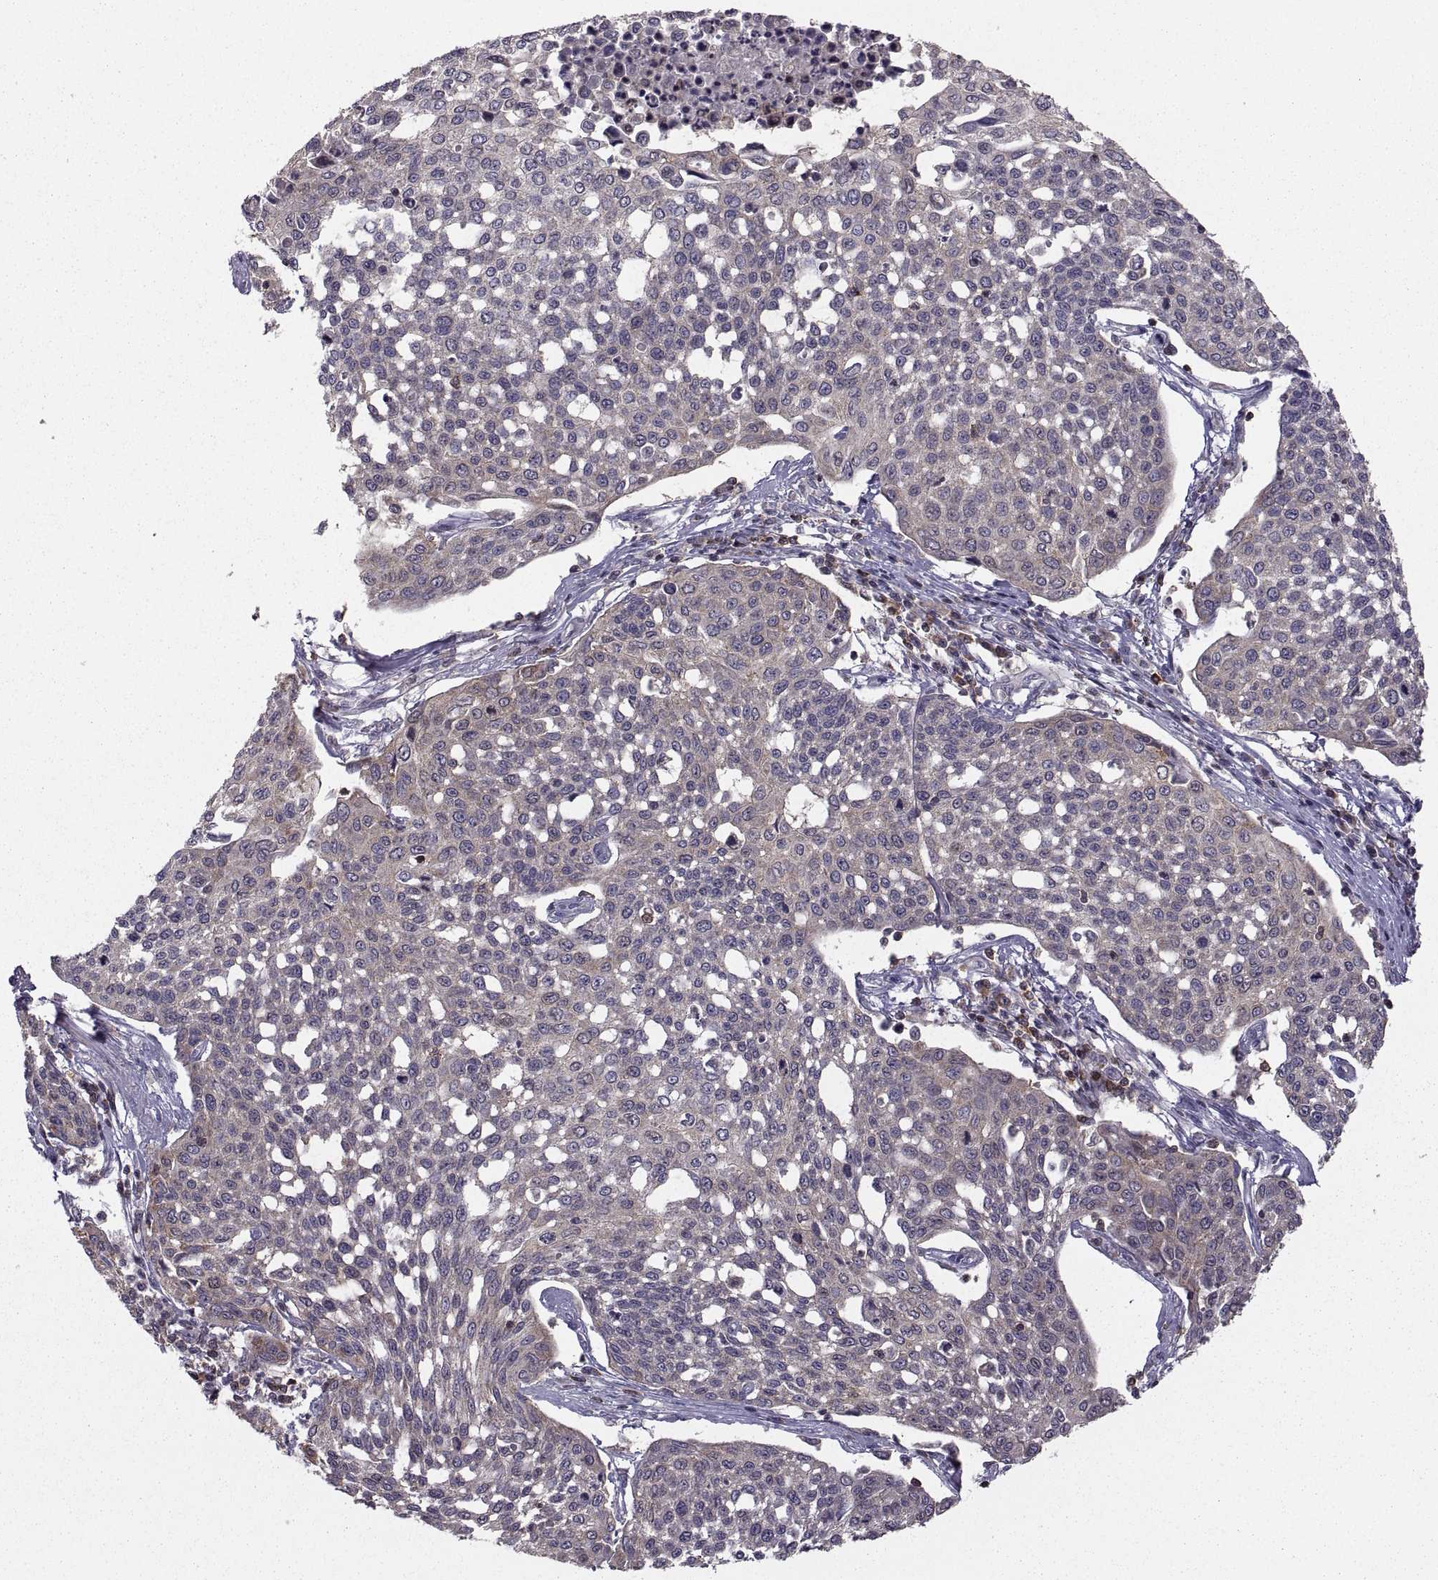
{"staining": {"intensity": "weak", "quantity": "<25%", "location": "cytoplasmic/membranous"}, "tissue": "cervical cancer", "cell_type": "Tumor cells", "image_type": "cancer", "snomed": [{"axis": "morphology", "description": "Squamous cell carcinoma, NOS"}, {"axis": "topography", "description": "Cervix"}], "caption": "This is a image of IHC staining of cervical cancer, which shows no positivity in tumor cells.", "gene": "EZR", "patient": {"sex": "female", "age": 34}}